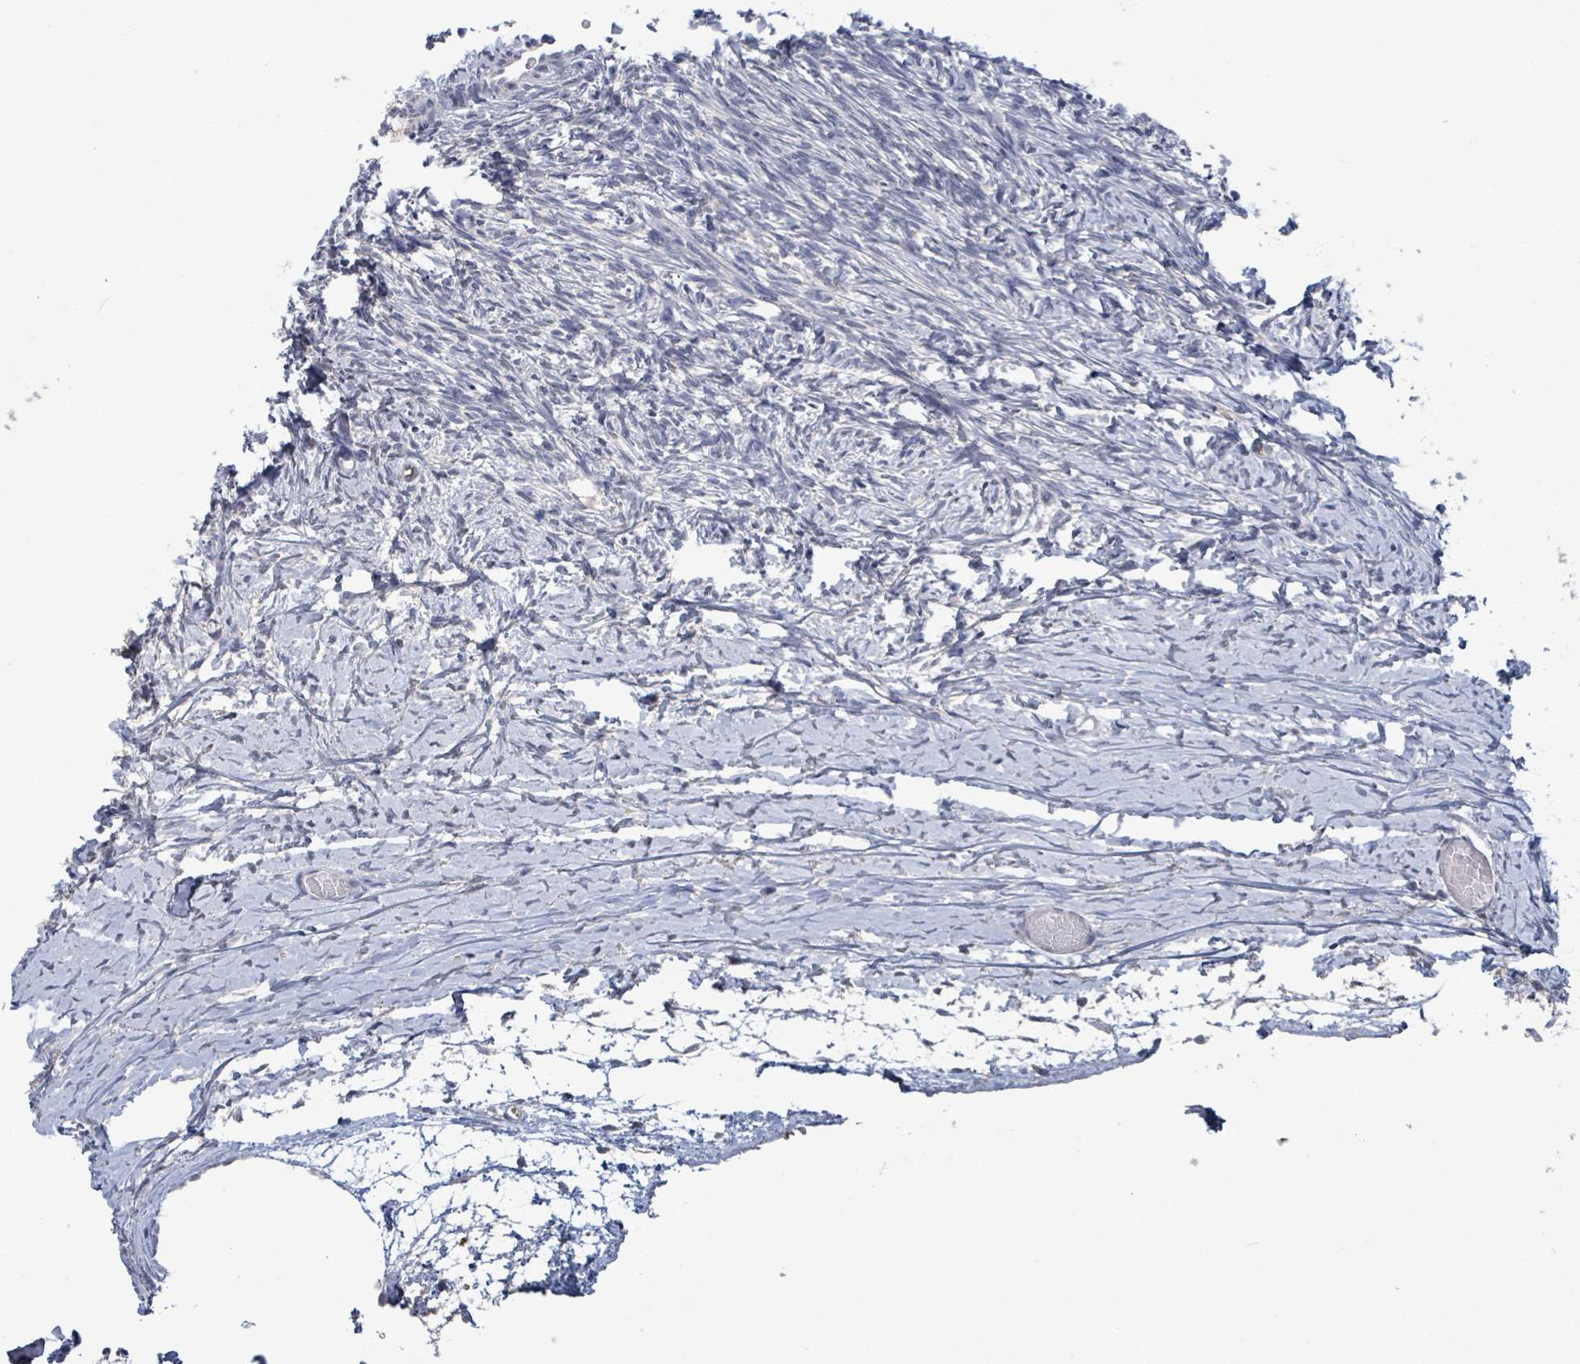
{"staining": {"intensity": "negative", "quantity": "none", "location": "none"}, "tissue": "ovary", "cell_type": "Ovarian stroma cells", "image_type": "normal", "snomed": [{"axis": "morphology", "description": "Normal tissue, NOS"}, {"axis": "topography", "description": "Ovary"}], "caption": "The IHC image has no significant positivity in ovarian stroma cells of ovary.", "gene": "SERPINE3", "patient": {"sex": "female", "age": 39}}